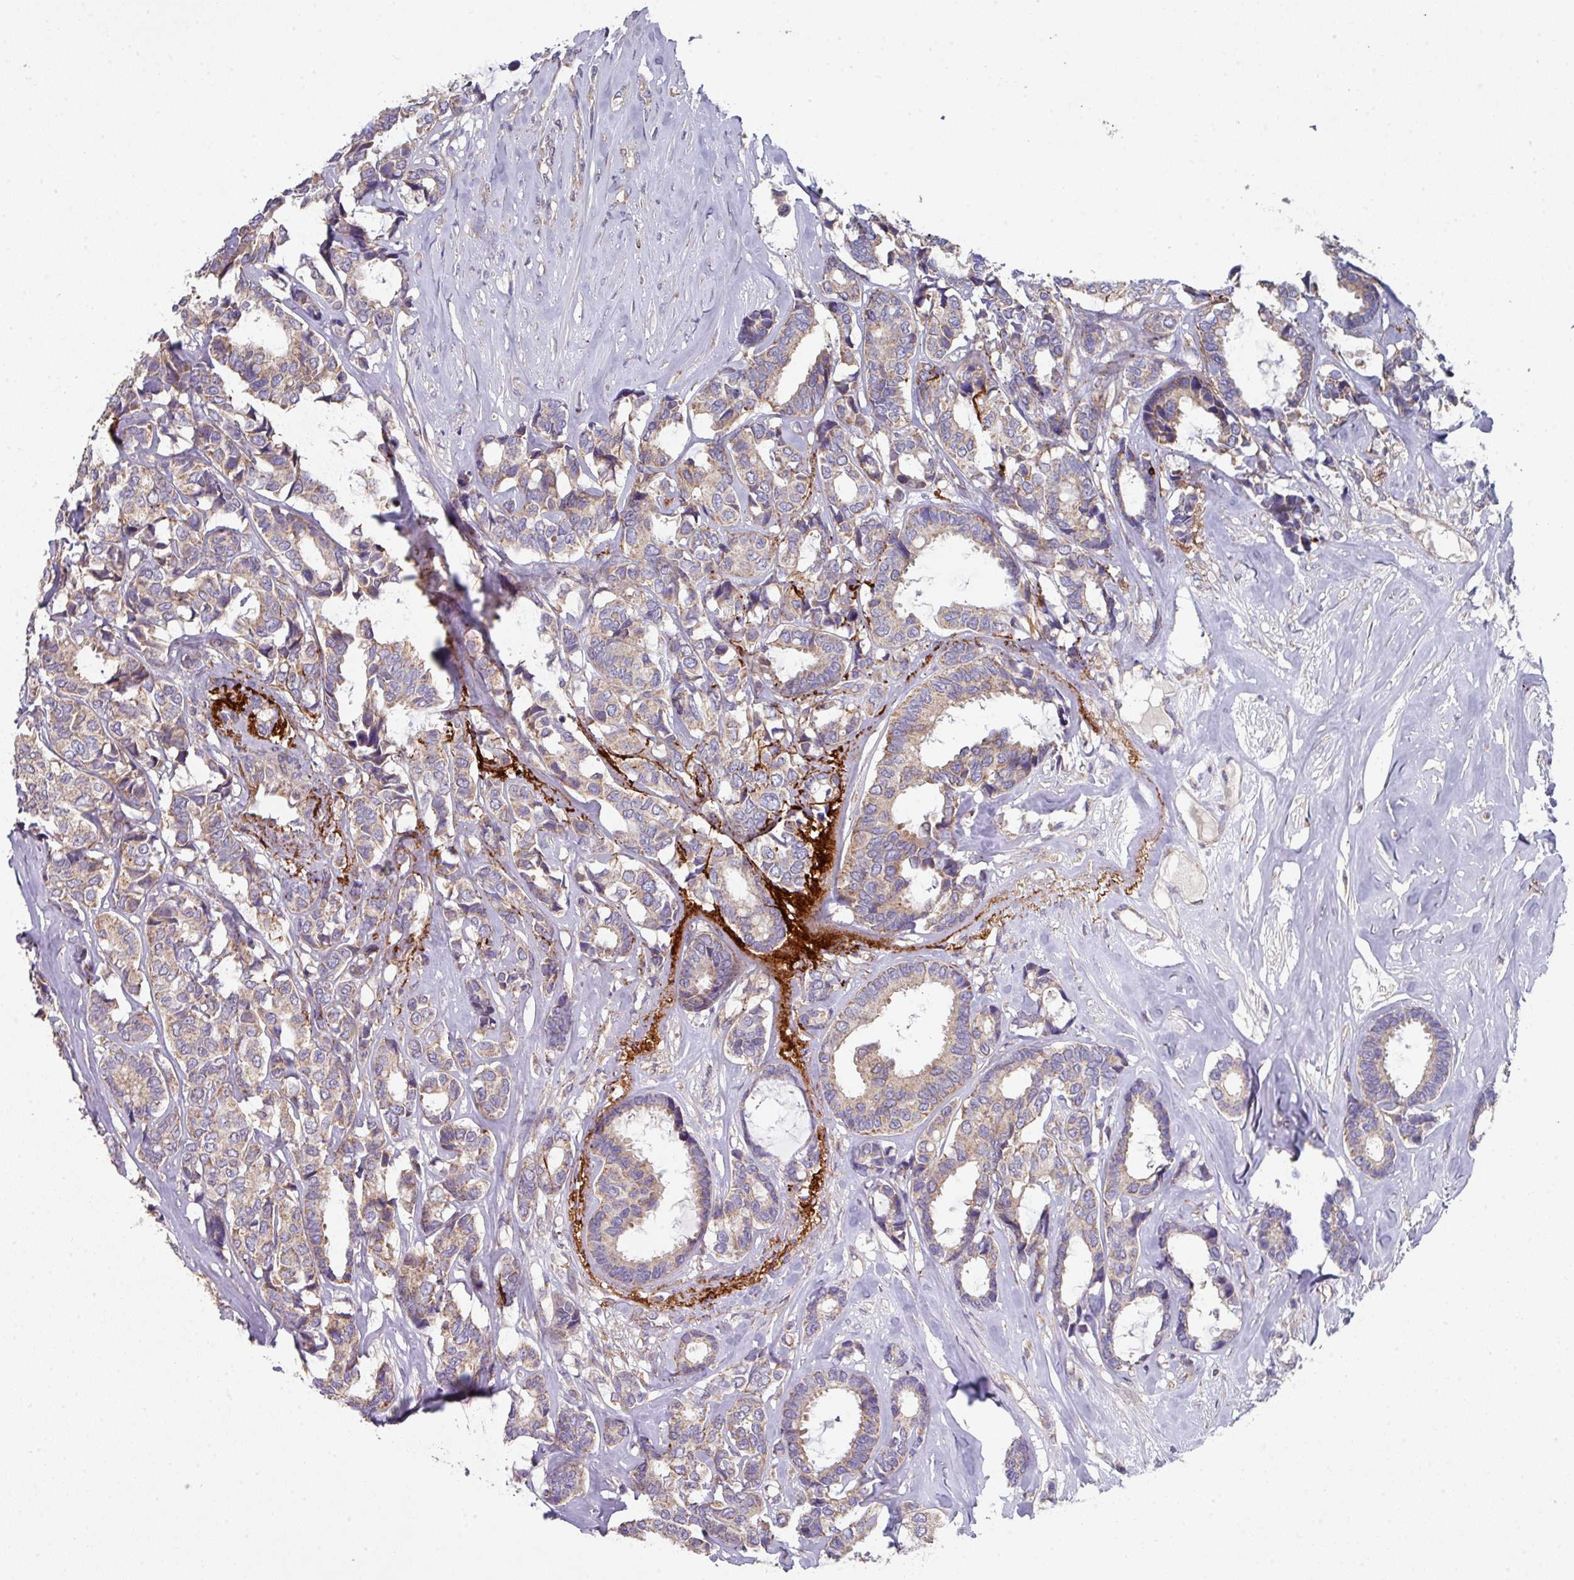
{"staining": {"intensity": "weak", "quantity": "25%-75%", "location": "cytoplasmic/membranous"}, "tissue": "breast cancer", "cell_type": "Tumor cells", "image_type": "cancer", "snomed": [{"axis": "morphology", "description": "Duct carcinoma"}, {"axis": "topography", "description": "Breast"}], "caption": "Breast cancer (intraductal carcinoma) was stained to show a protein in brown. There is low levels of weak cytoplasmic/membranous staining in about 25%-75% of tumor cells.", "gene": "DCAF12L2", "patient": {"sex": "female", "age": 87}}